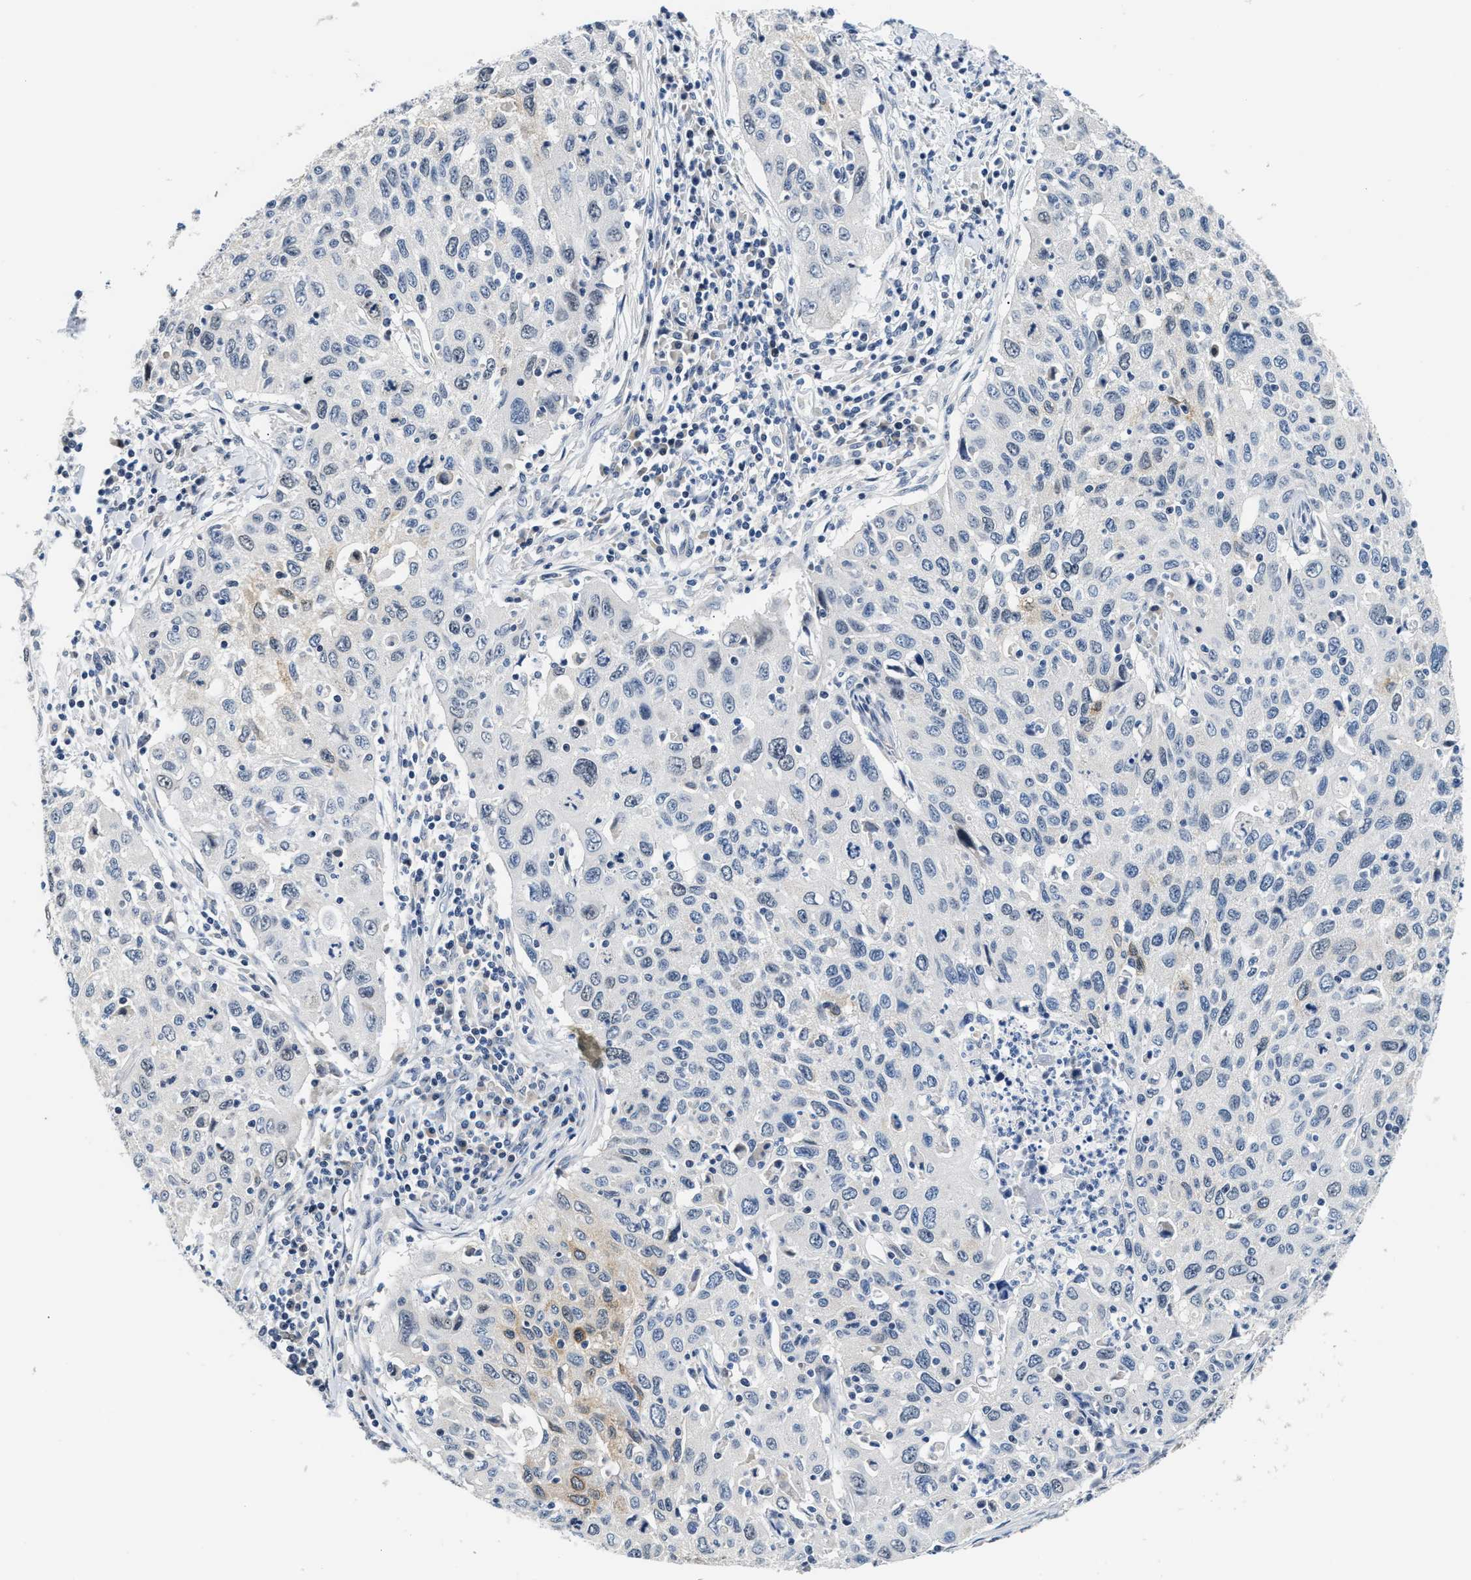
{"staining": {"intensity": "moderate", "quantity": "<25%", "location": "cytoplasmic/membranous"}, "tissue": "cervical cancer", "cell_type": "Tumor cells", "image_type": "cancer", "snomed": [{"axis": "morphology", "description": "Squamous cell carcinoma, NOS"}, {"axis": "topography", "description": "Cervix"}], "caption": "Moderate cytoplasmic/membranous expression is seen in approximately <25% of tumor cells in cervical cancer.", "gene": "CLGN", "patient": {"sex": "female", "age": 53}}